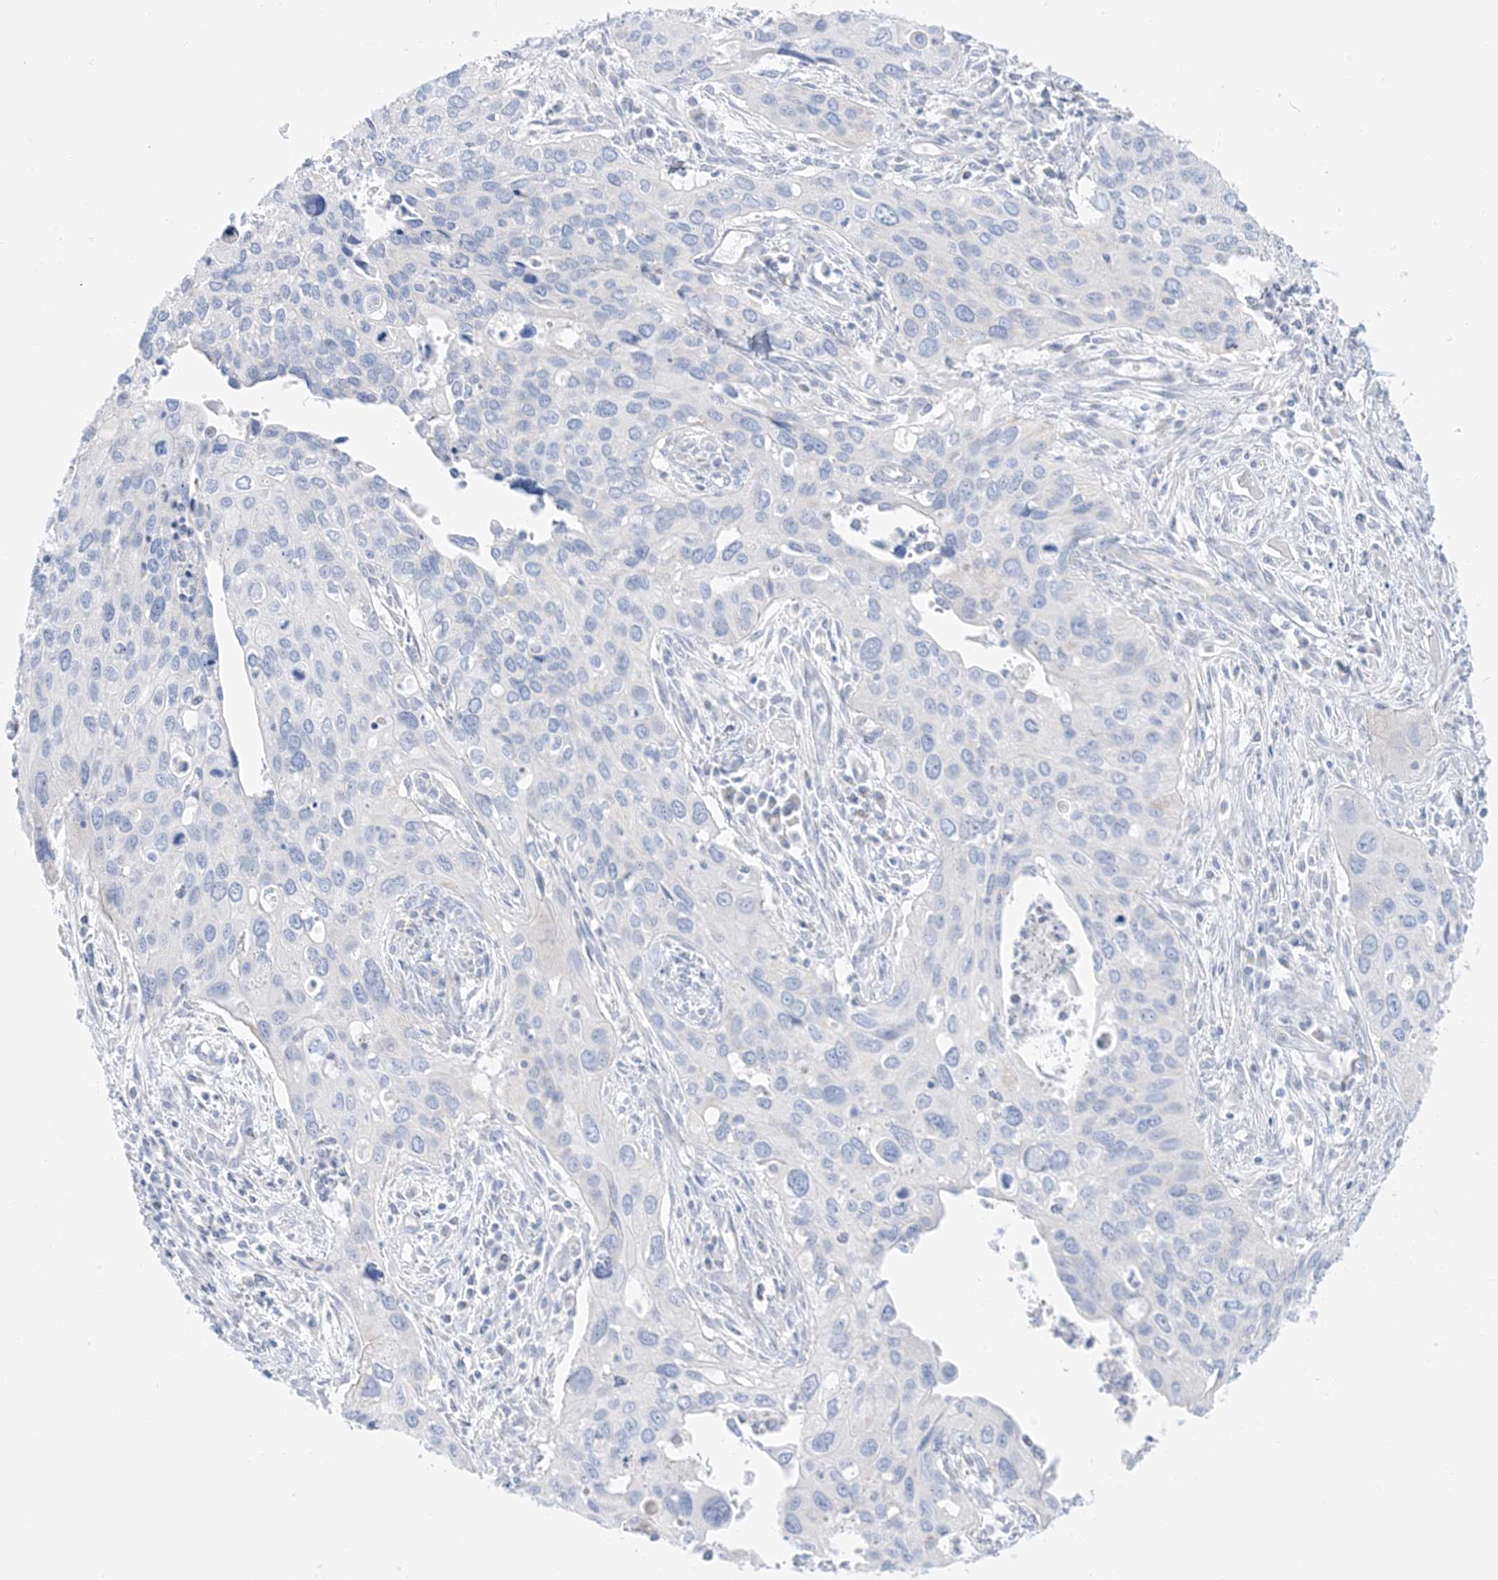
{"staining": {"intensity": "negative", "quantity": "none", "location": "none"}, "tissue": "cervical cancer", "cell_type": "Tumor cells", "image_type": "cancer", "snomed": [{"axis": "morphology", "description": "Squamous cell carcinoma, NOS"}, {"axis": "topography", "description": "Cervix"}], "caption": "Immunohistochemical staining of human cervical cancer exhibits no significant staining in tumor cells. (Stains: DAB IHC with hematoxylin counter stain, Microscopy: brightfield microscopy at high magnification).", "gene": "SLC26A3", "patient": {"sex": "female", "age": 55}}